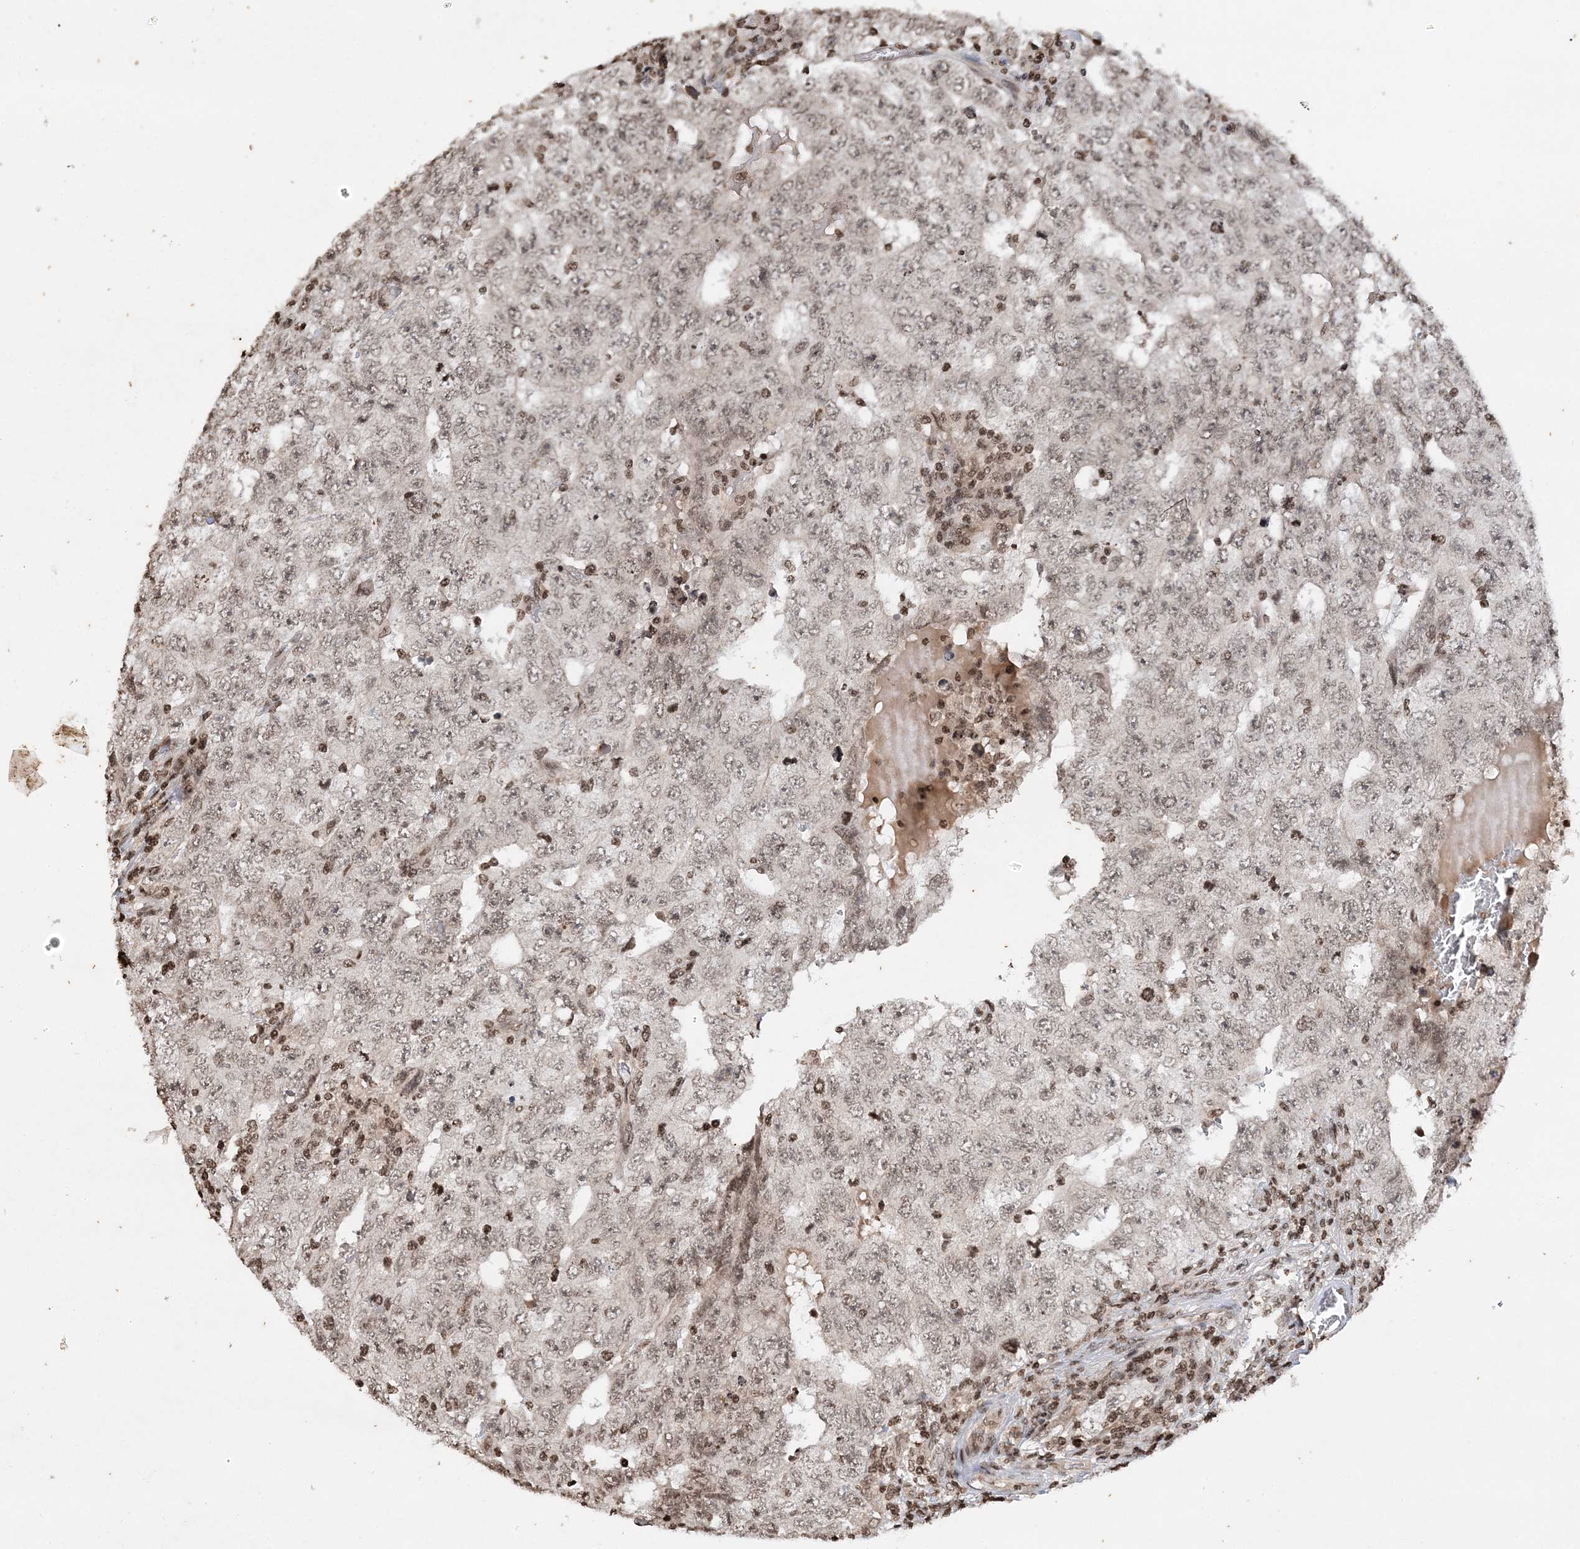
{"staining": {"intensity": "weak", "quantity": ">75%", "location": "nuclear"}, "tissue": "testis cancer", "cell_type": "Tumor cells", "image_type": "cancer", "snomed": [{"axis": "morphology", "description": "Carcinoma, Embryonal, NOS"}, {"axis": "topography", "description": "Testis"}], "caption": "Immunohistochemistry (IHC) micrograph of testis cancer (embryonal carcinoma) stained for a protein (brown), which exhibits low levels of weak nuclear expression in about >75% of tumor cells.", "gene": "NEDD9", "patient": {"sex": "male", "age": 26}}